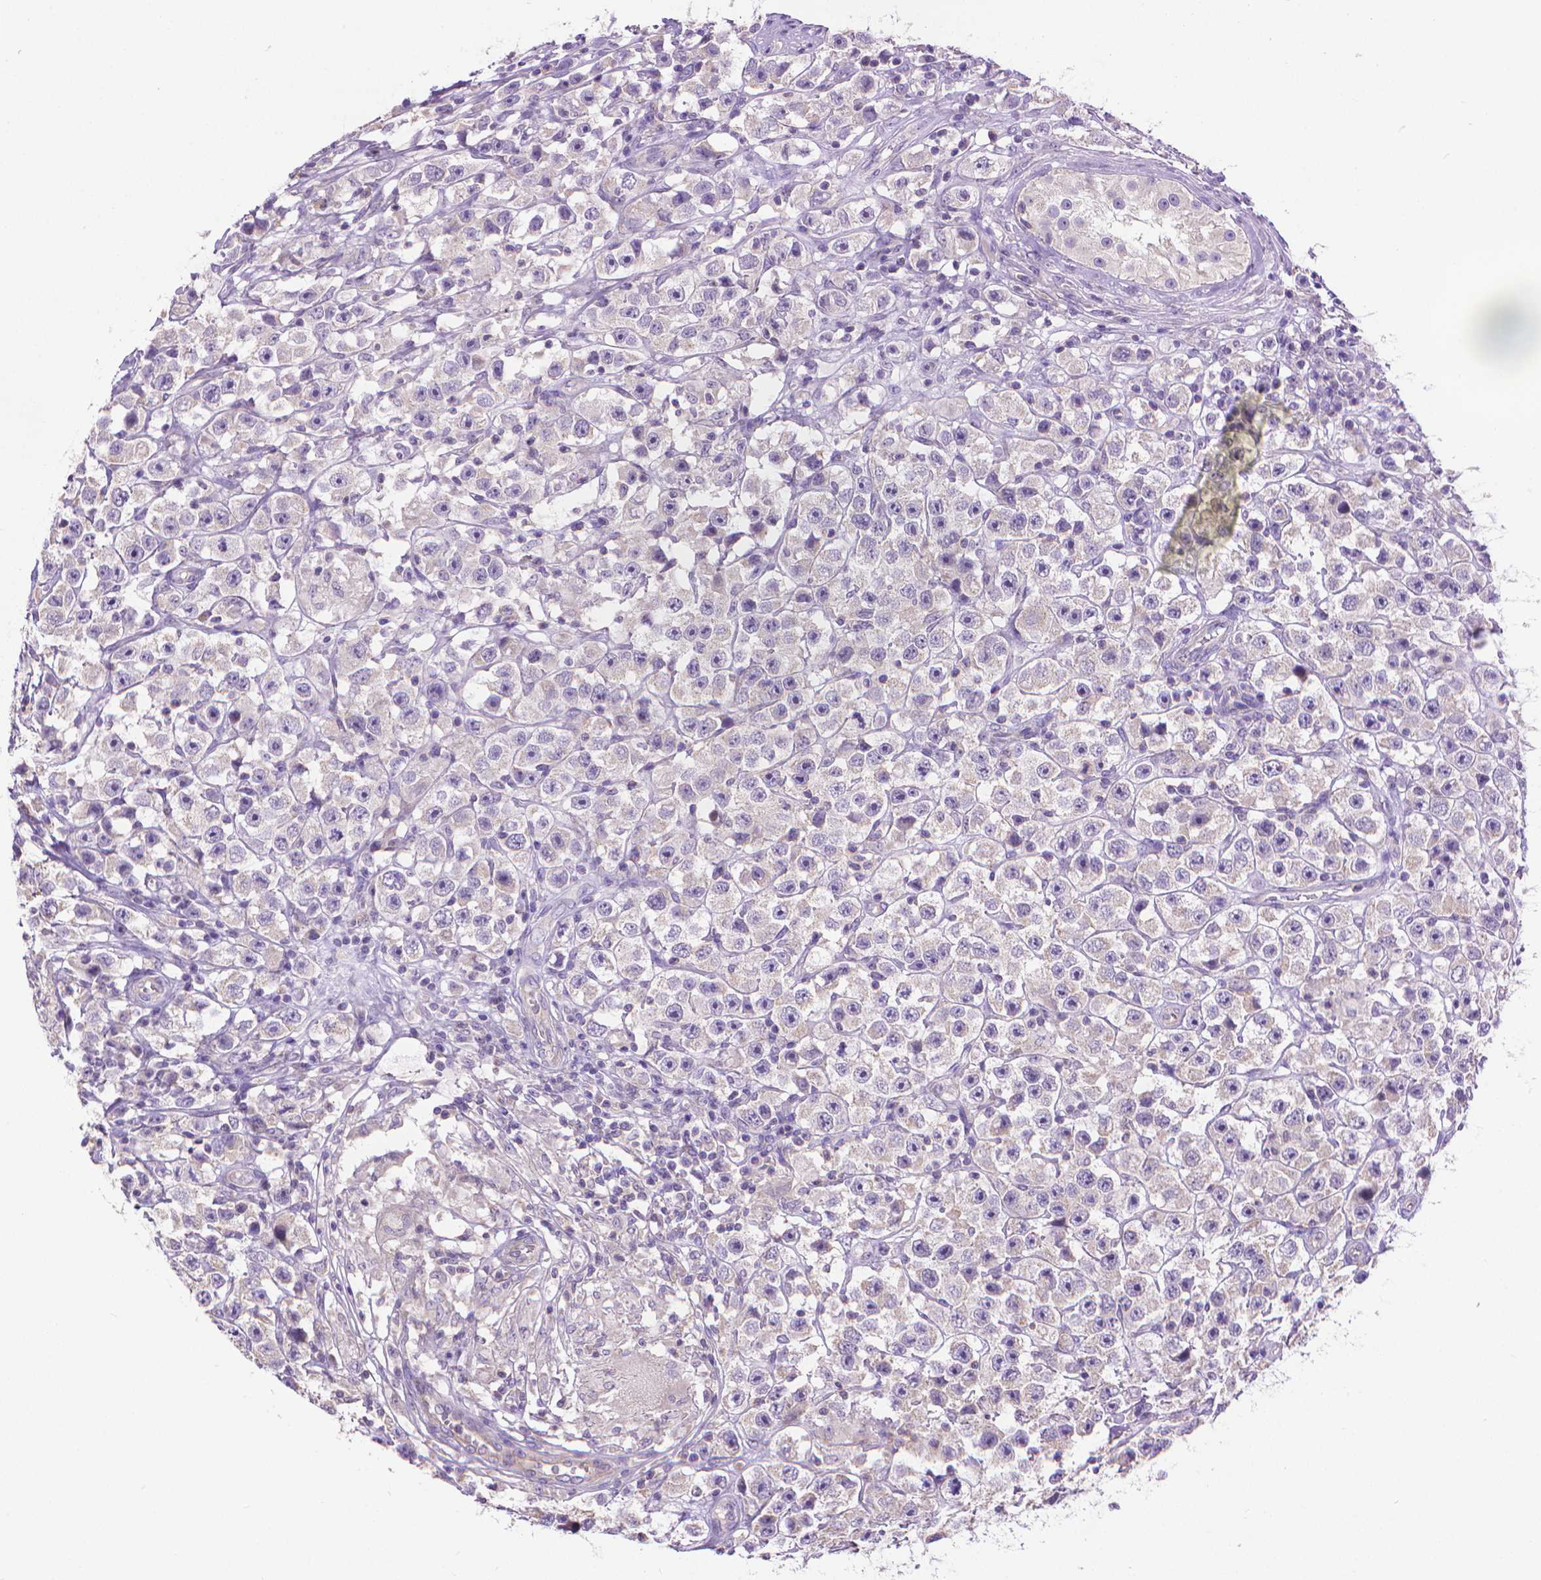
{"staining": {"intensity": "weak", "quantity": "<25%", "location": "cytoplasmic/membranous"}, "tissue": "testis cancer", "cell_type": "Tumor cells", "image_type": "cancer", "snomed": [{"axis": "morphology", "description": "Seminoma, NOS"}, {"axis": "topography", "description": "Testis"}], "caption": "Tumor cells are negative for protein expression in human testis cancer (seminoma). (Immunohistochemistry, brightfield microscopy, high magnification).", "gene": "SYN1", "patient": {"sex": "male", "age": 45}}